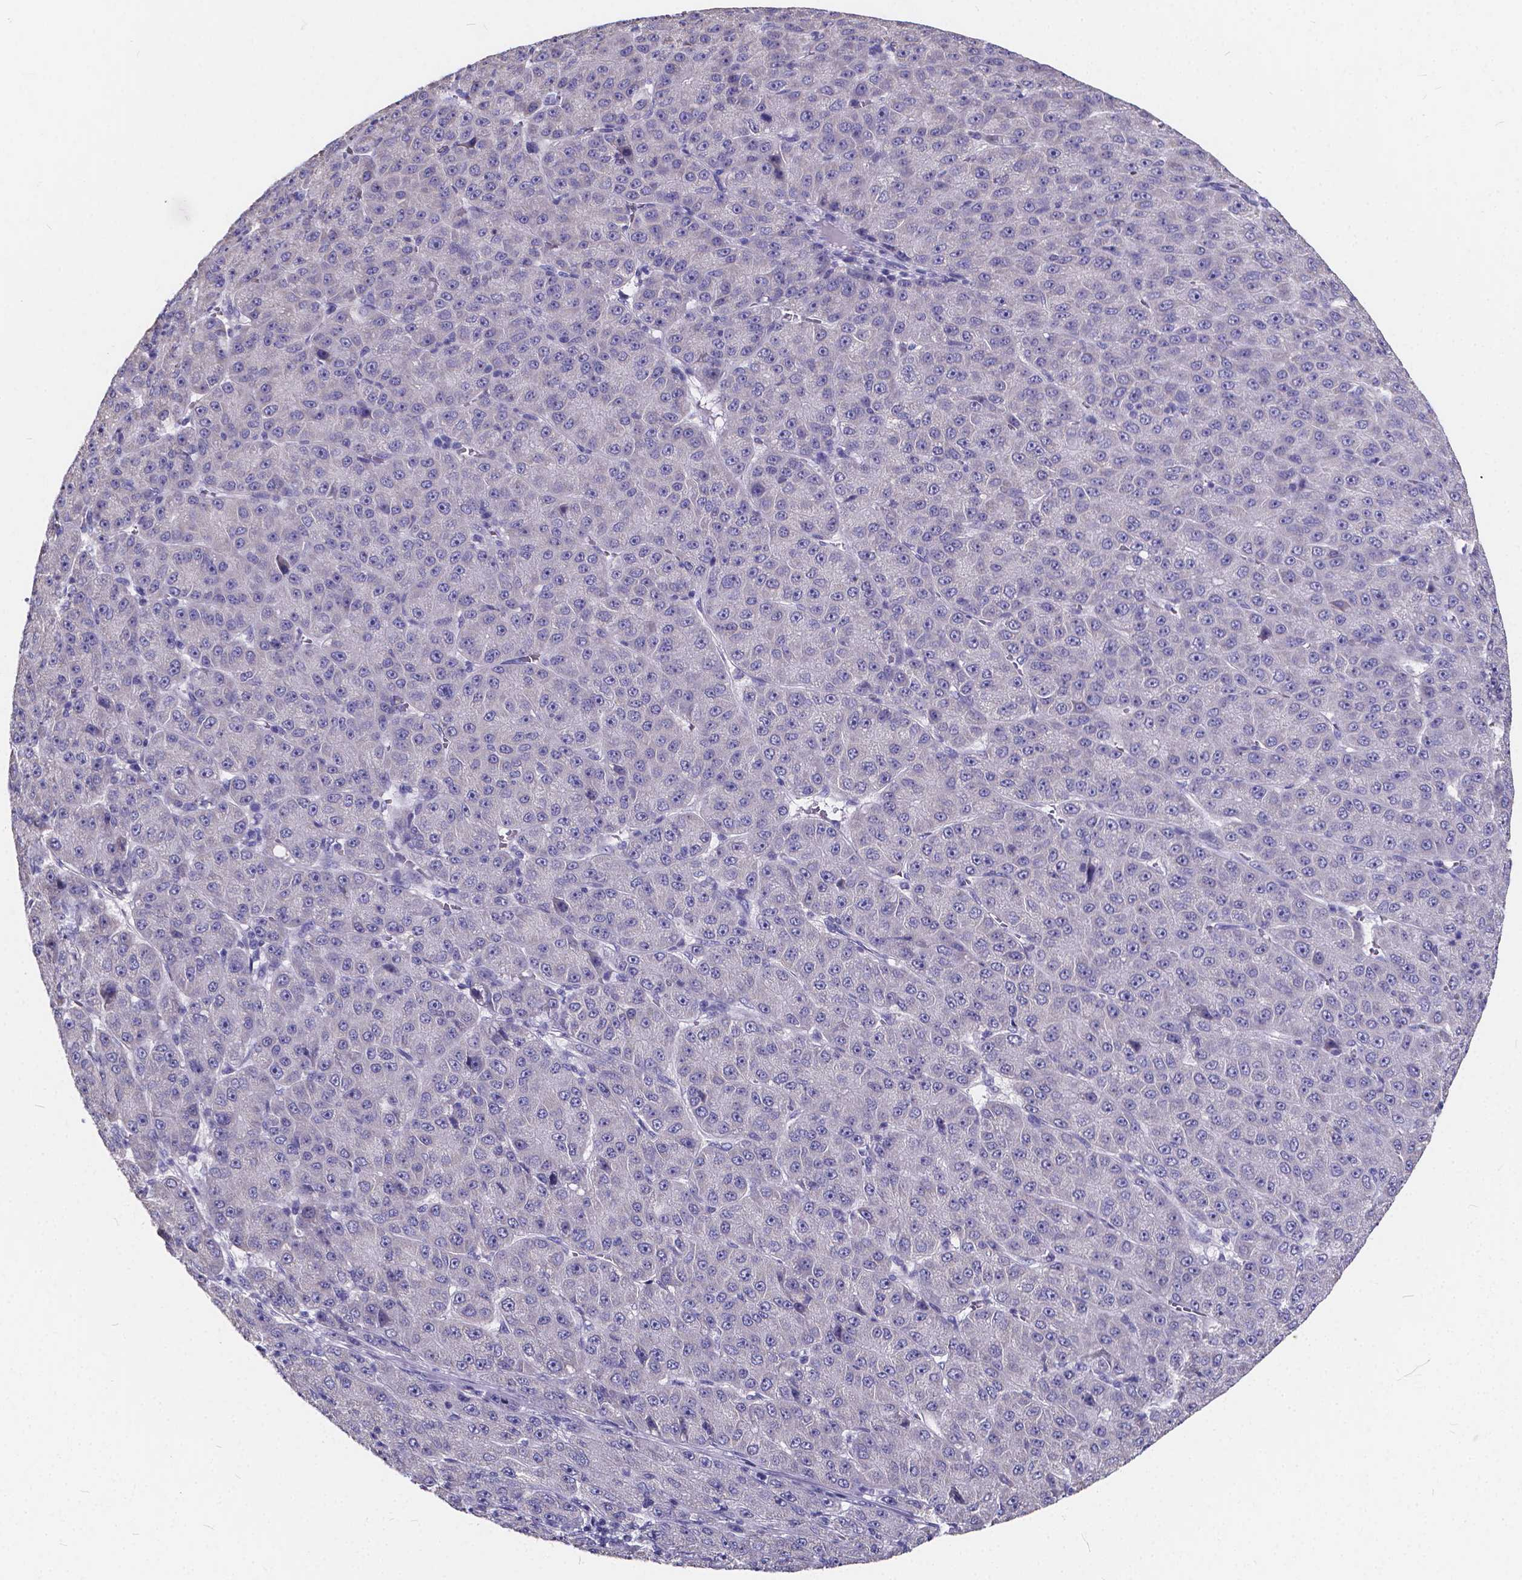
{"staining": {"intensity": "negative", "quantity": "none", "location": "none"}, "tissue": "liver cancer", "cell_type": "Tumor cells", "image_type": "cancer", "snomed": [{"axis": "morphology", "description": "Carcinoma, Hepatocellular, NOS"}, {"axis": "topography", "description": "Liver"}], "caption": "Immunohistochemistry of liver cancer displays no expression in tumor cells.", "gene": "SPEF2", "patient": {"sex": "male", "age": 67}}